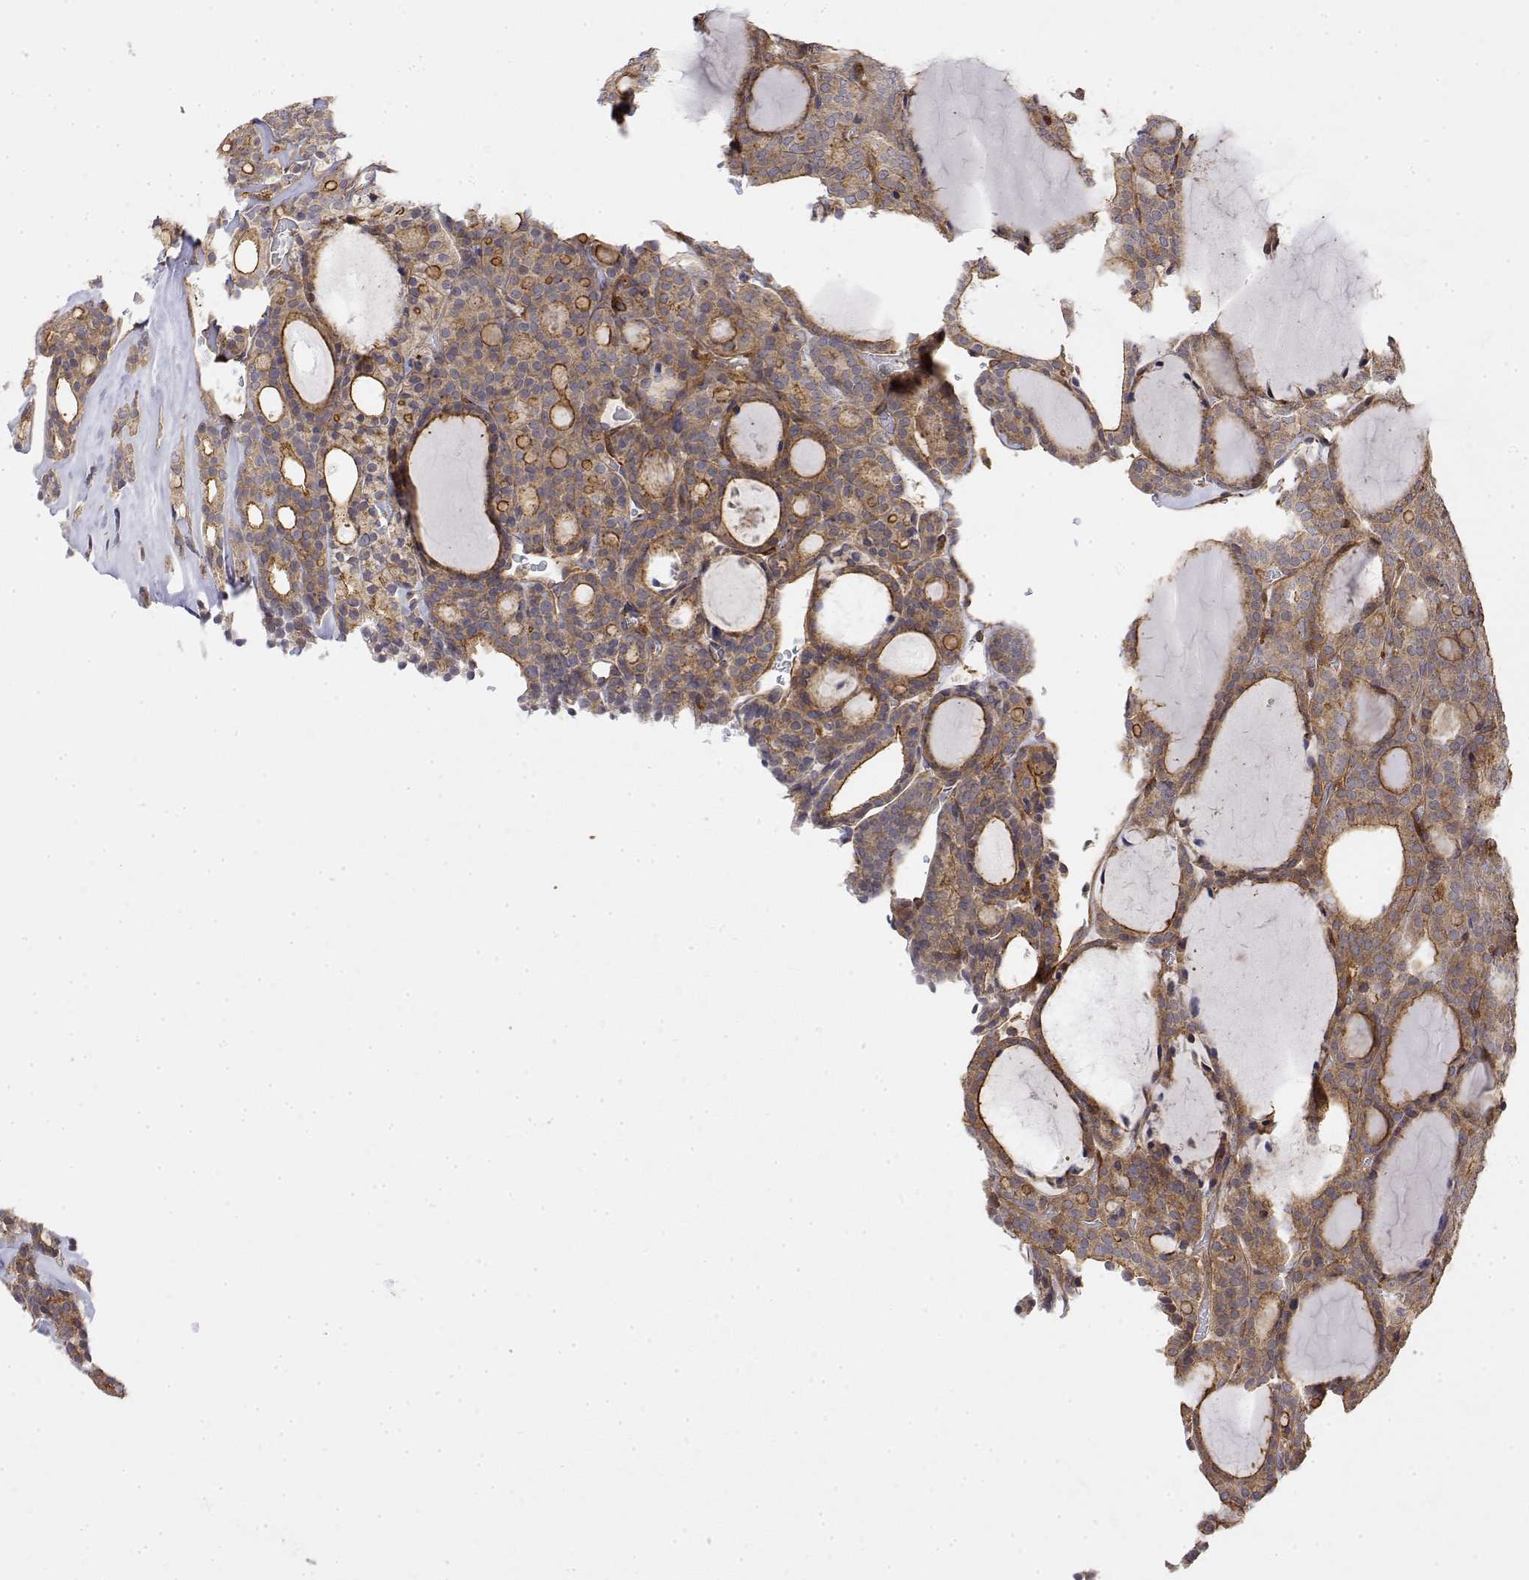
{"staining": {"intensity": "moderate", "quantity": ">75%", "location": "cytoplasmic/membranous"}, "tissue": "thyroid cancer", "cell_type": "Tumor cells", "image_type": "cancer", "snomed": [{"axis": "morphology", "description": "Follicular adenoma carcinoma, NOS"}, {"axis": "topography", "description": "Thyroid gland"}], "caption": "DAB (3,3'-diaminobenzidine) immunohistochemical staining of human follicular adenoma carcinoma (thyroid) exhibits moderate cytoplasmic/membranous protein expression in about >75% of tumor cells.", "gene": "PACSIN2", "patient": {"sex": "male", "age": 74}}